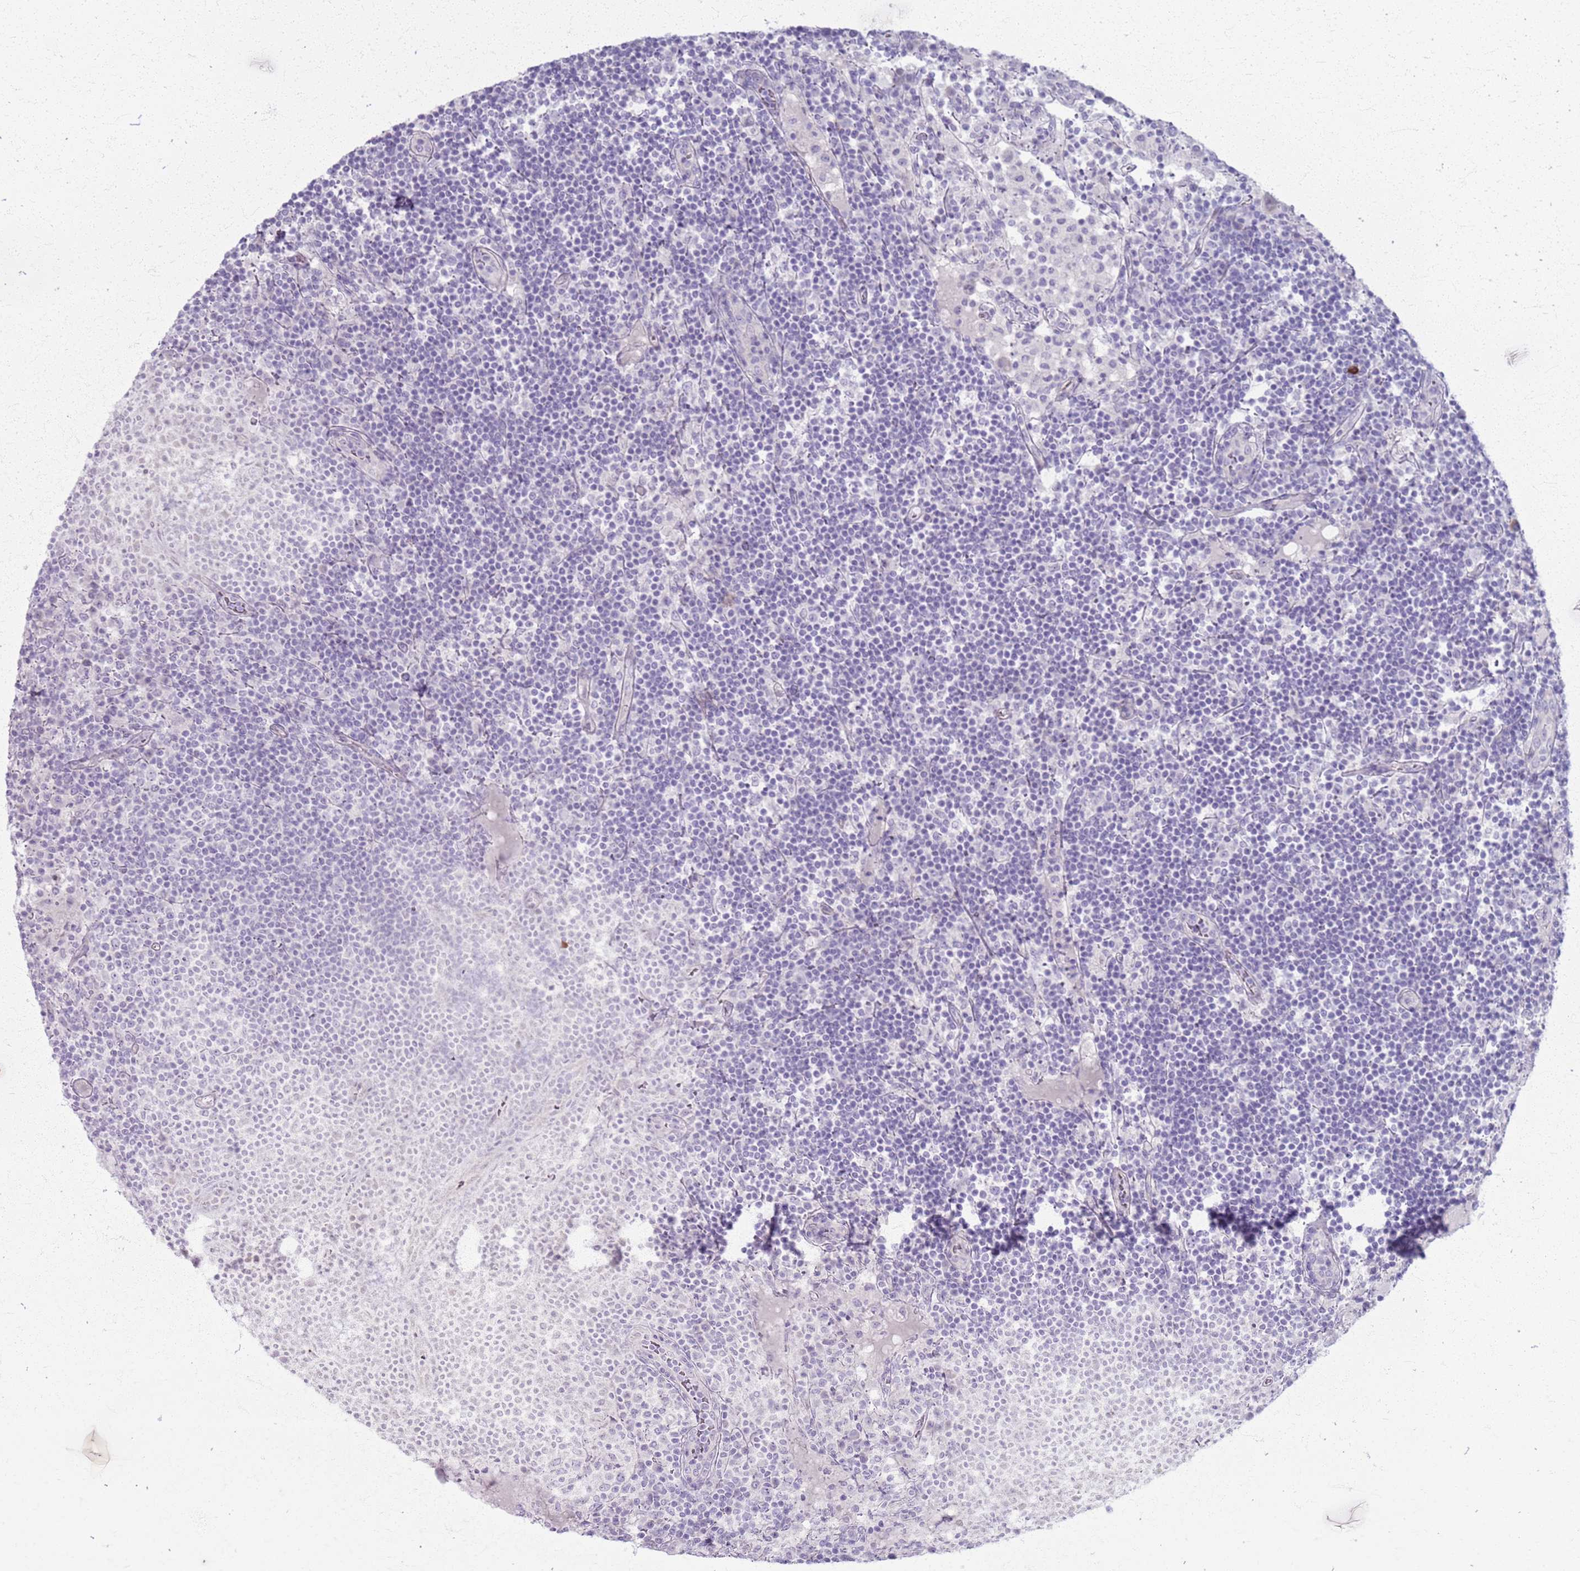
{"staining": {"intensity": "negative", "quantity": "none", "location": "none"}, "tissue": "lymph node", "cell_type": "Germinal center cells", "image_type": "normal", "snomed": [{"axis": "morphology", "description": "Normal tissue, NOS"}, {"axis": "topography", "description": "Lymph node"}], "caption": "IHC photomicrograph of benign lymph node stained for a protein (brown), which demonstrates no positivity in germinal center cells.", "gene": "CSRP3", "patient": {"sex": "female", "age": 53}}